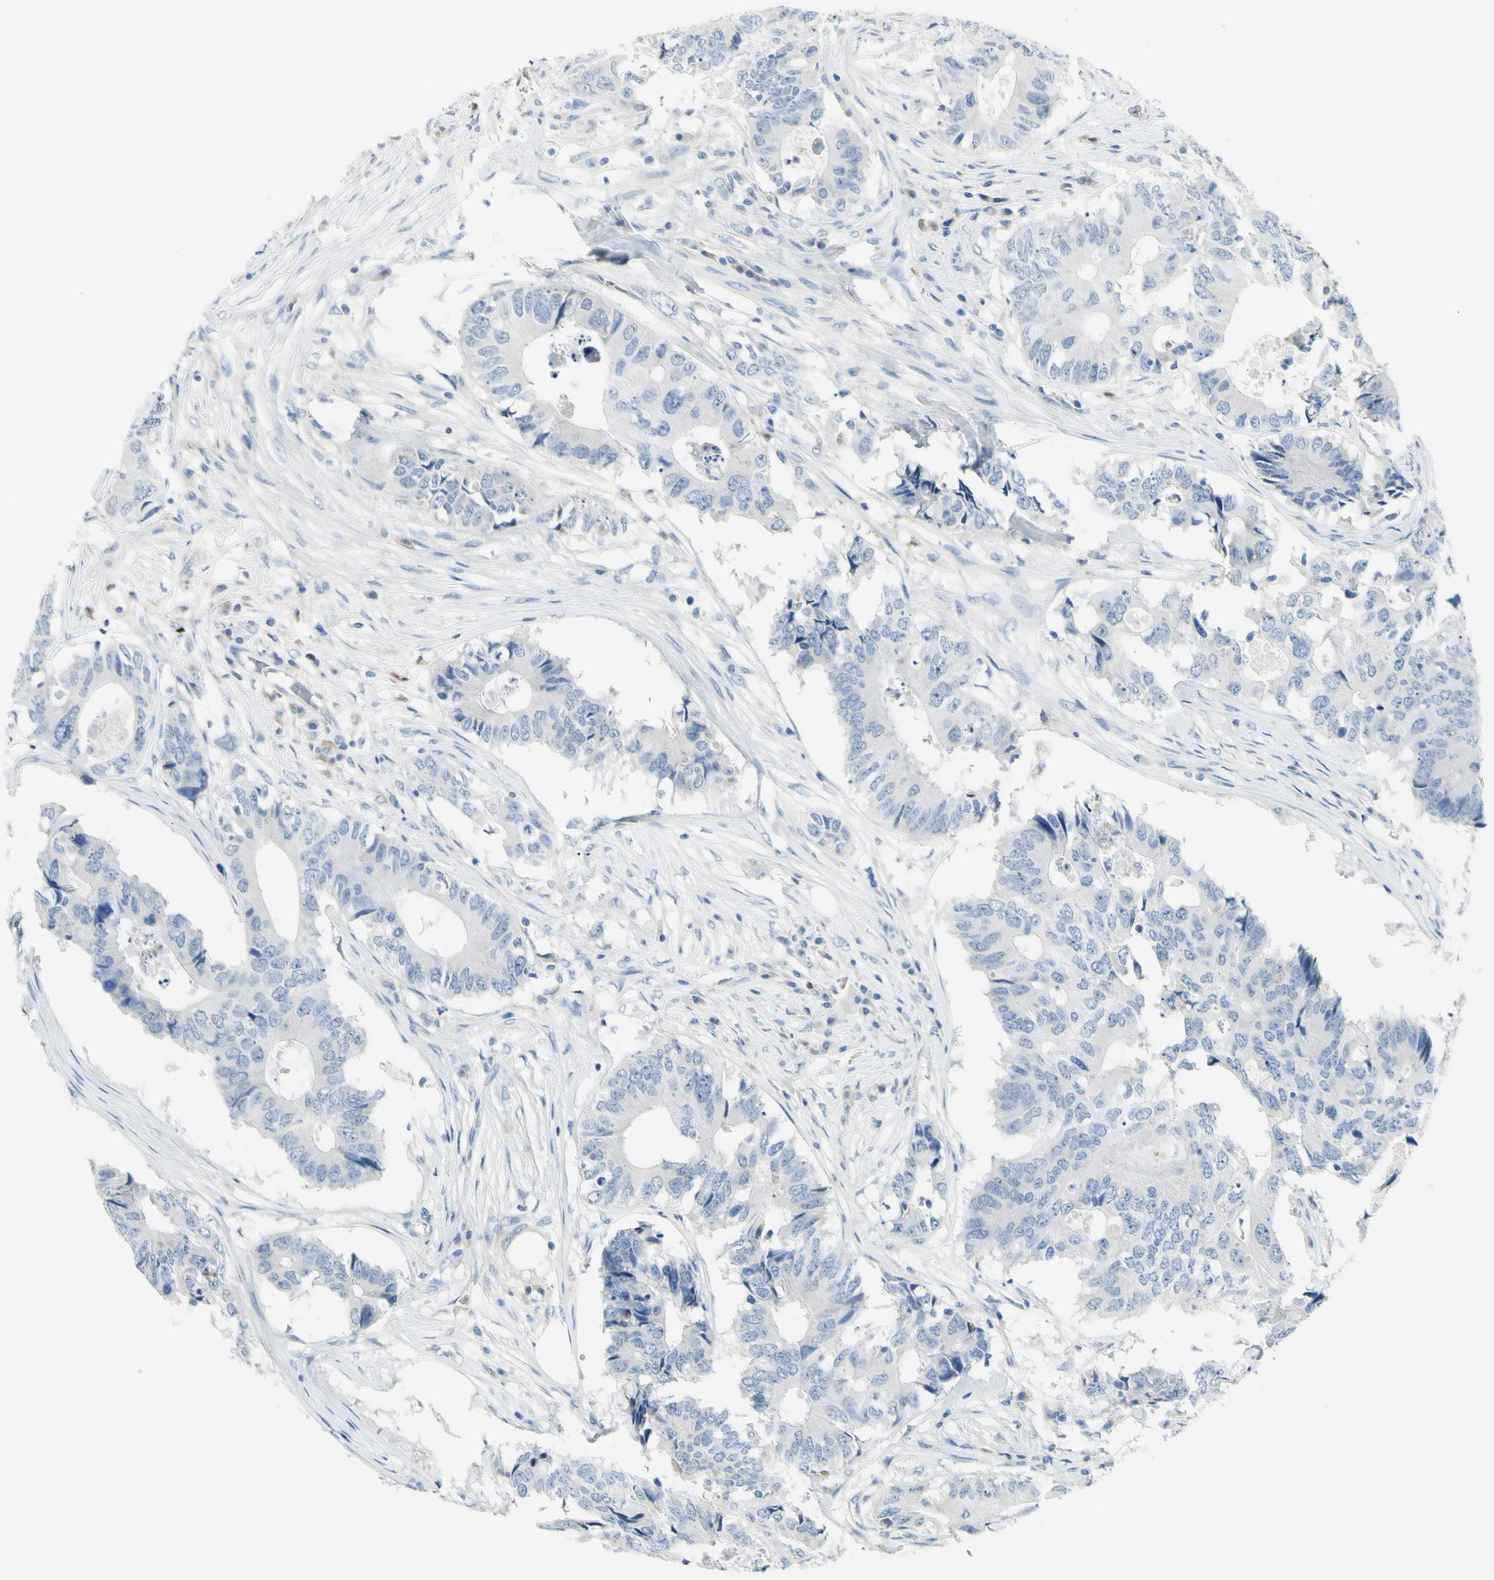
{"staining": {"intensity": "negative", "quantity": "none", "location": "none"}, "tissue": "colorectal cancer", "cell_type": "Tumor cells", "image_type": "cancer", "snomed": [{"axis": "morphology", "description": "Adenocarcinoma, NOS"}, {"axis": "topography", "description": "Colon"}], "caption": "Immunohistochemistry (IHC) micrograph of human colorectal cancer (adenocarcinoma) stained for a protein (brown), which shows no positivity in tumor cells.", "gene": "ZNF557", "patient": {"sex": "male", "age": 71}}